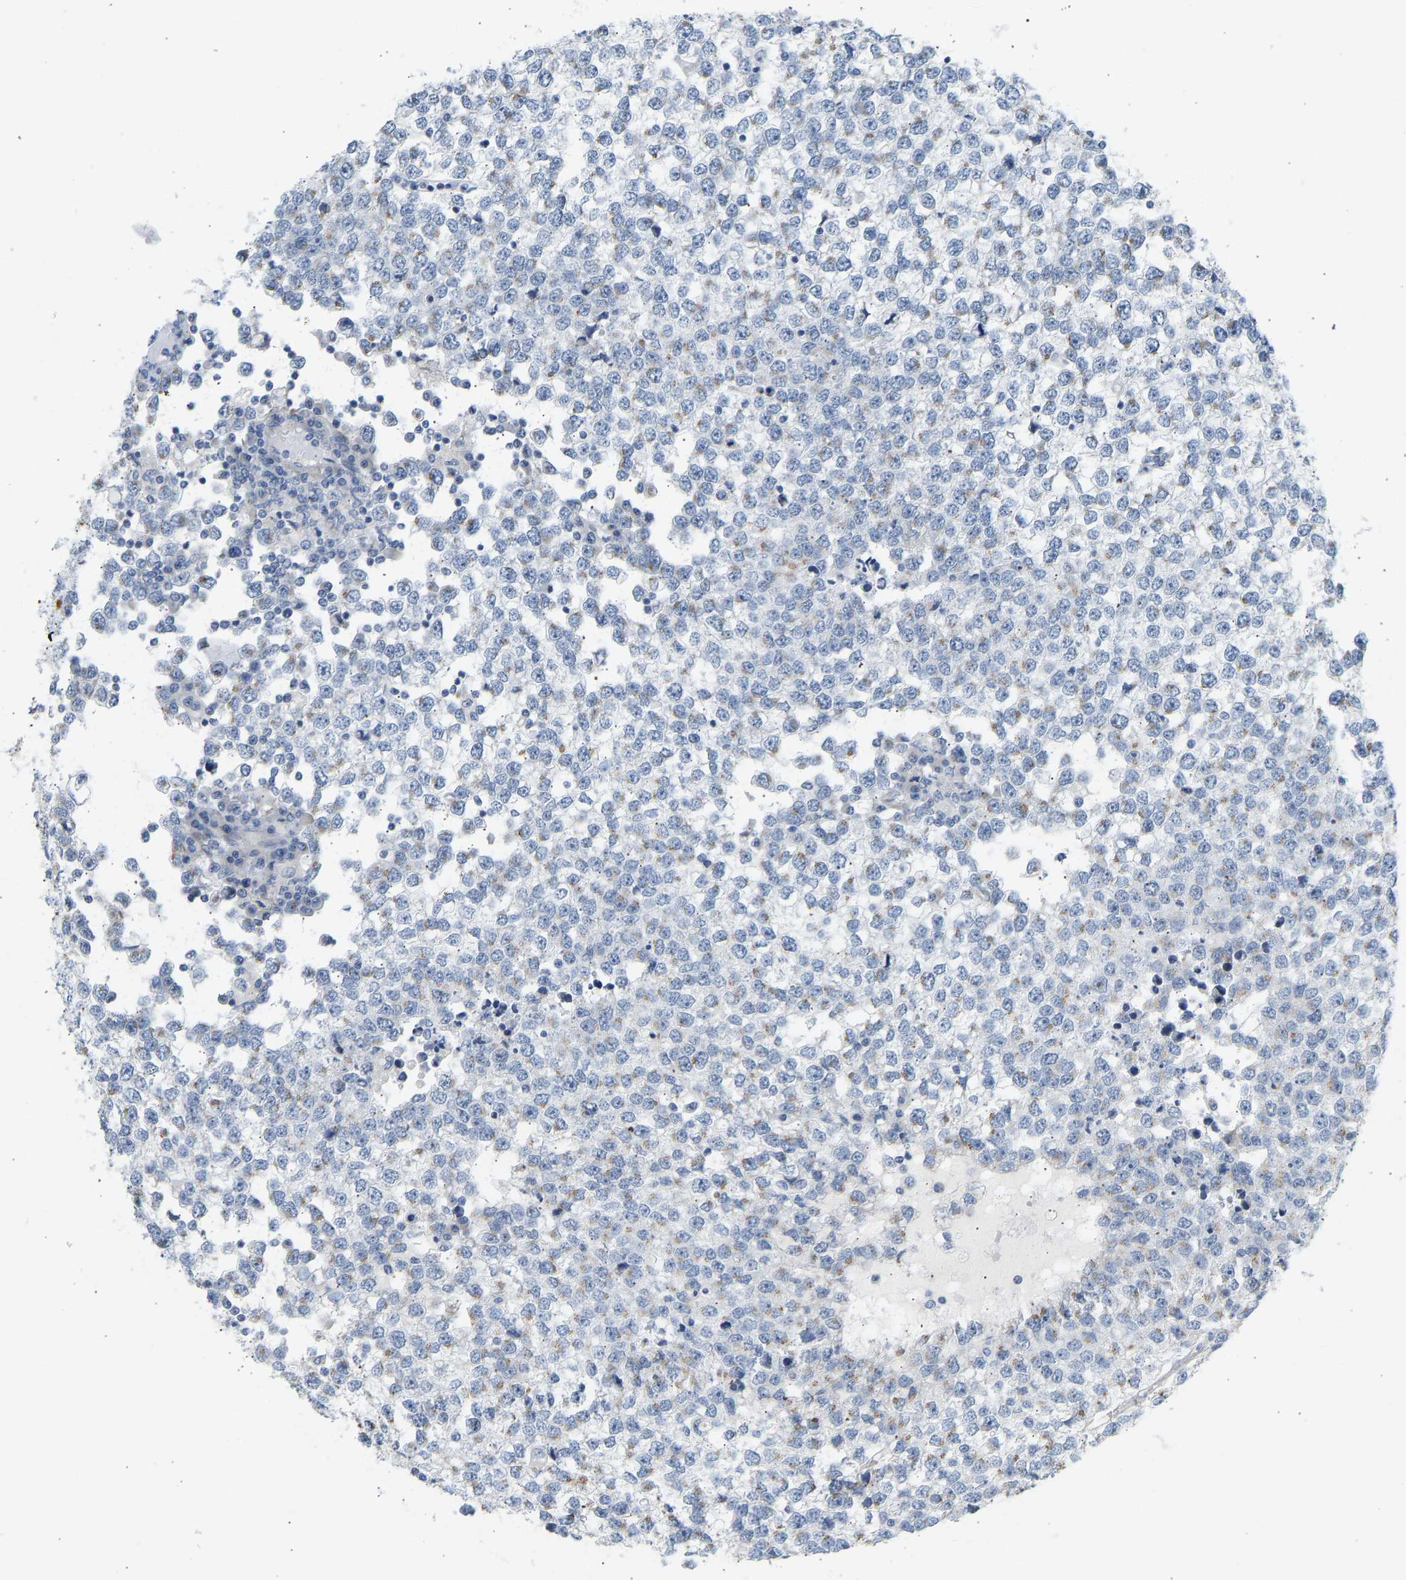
{"staining": {"intensity": "moderate", "quantity": "<25%", "location": "cytoplasmic/membranous"}, "tissue": "testis cancer", "cell_type": "Tumor cells", "image_type": "cancer", "snomed": [{"axis": "morphology", "description": "Seminoma, NOS"}, {"axis": "topography", "description": "Testis"}], "caption": "DAB immunohistochemical staining of seminoma (testis) displays moderate cytoplasmic/membranous protein staining in about <25% of tumor cells.", "gene": "SLC30A7", "patient": {"sex": "male", "age": 65}}